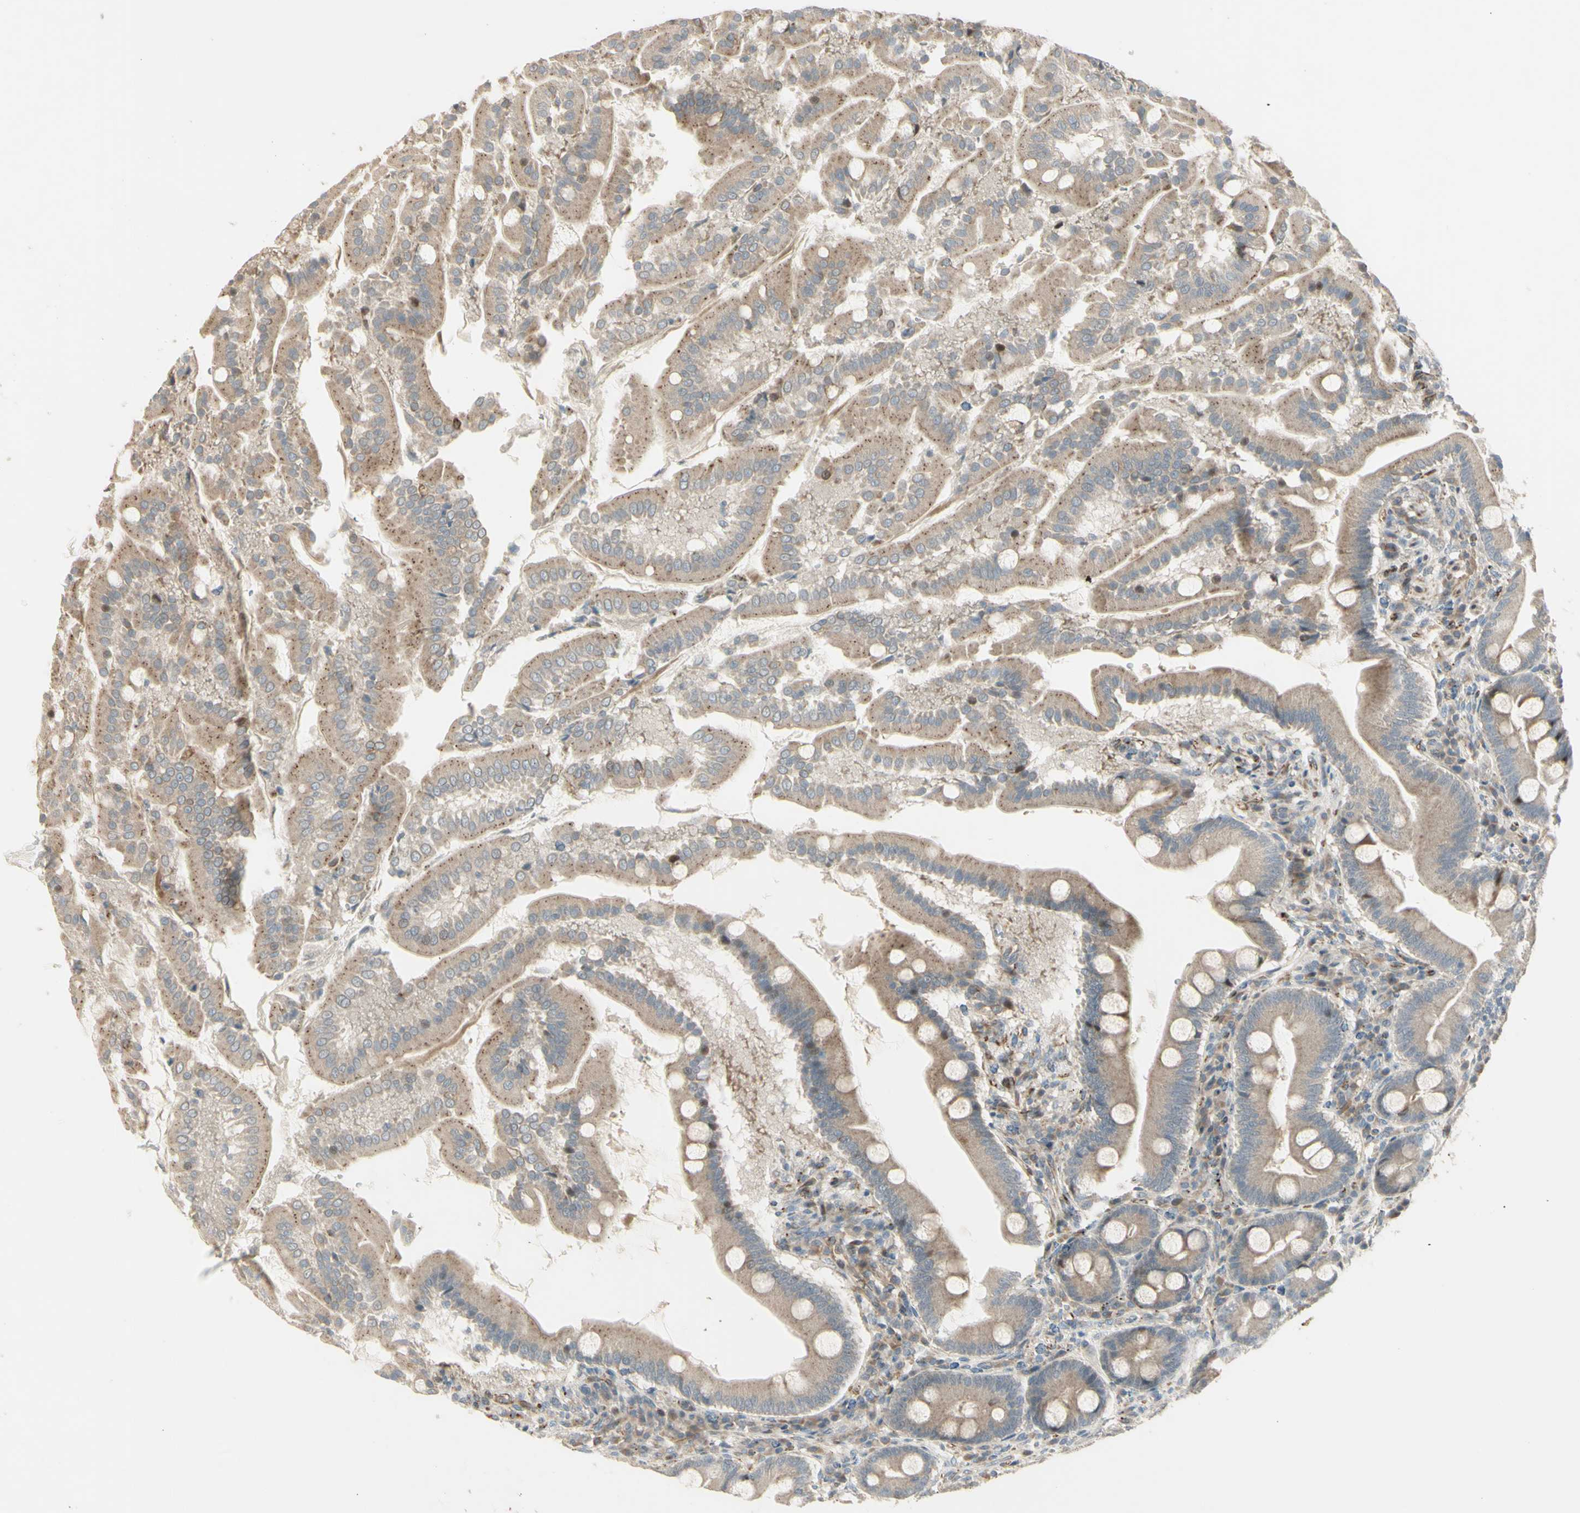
{"staining": {"intensity": "moderate", "quantity": ">75%", "location": "cytoplasmic/membranous"}, "tissue": "duodenum", "cell_type": "Glandular cells", "image_type": "normal", "snomed": [{"axis": "morphology", "description": "Normal tissue, NOS"}, {"axis": "topography", "description": "Duodenum"}], "caption": "Duodenum stained for a protein (brown) displays moderate cytoplasmic/membranous positive positivity in about >75% of glandular cells.", "gene": "NDFIP1", "patient": {"sex": "male", "age": 50}}